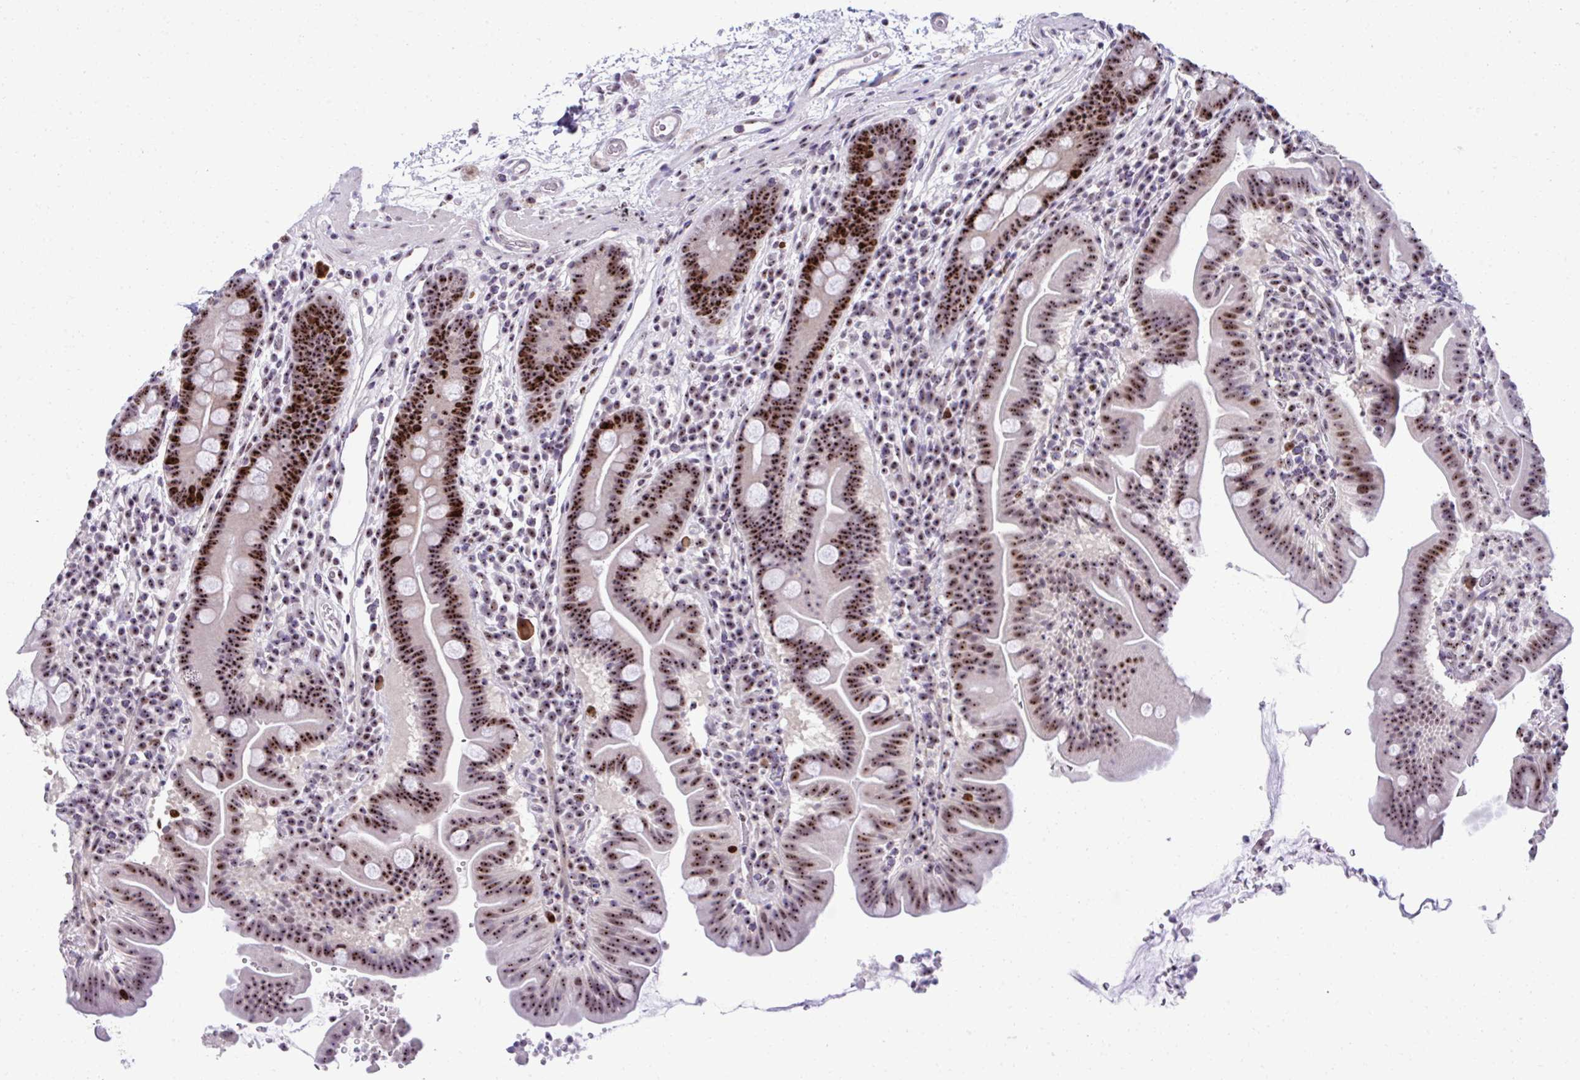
{"staining": {"intensity": "strong", "quantity": ">75%", "location": "nuclear"}, "tissue": "small intestine", "cell_type": "Glandular cells", "image_type": "normal", "snomed": [{"axis": "morphology", "description": "Normal tissue, NOS"}, {"axis": "topography", "description": "Small intestine"}], "caption": "DAB immunohistochemical staining of normal human small intestine shows strong nuclear protein expression in about >75% of glandular cells. The staining was performed using DAB, with brown indicating positive protein expression. Nuclei are stained blue with hematoxylin.", "gene": "CEP72", "patient": {"sex": "male", "age": 26}}